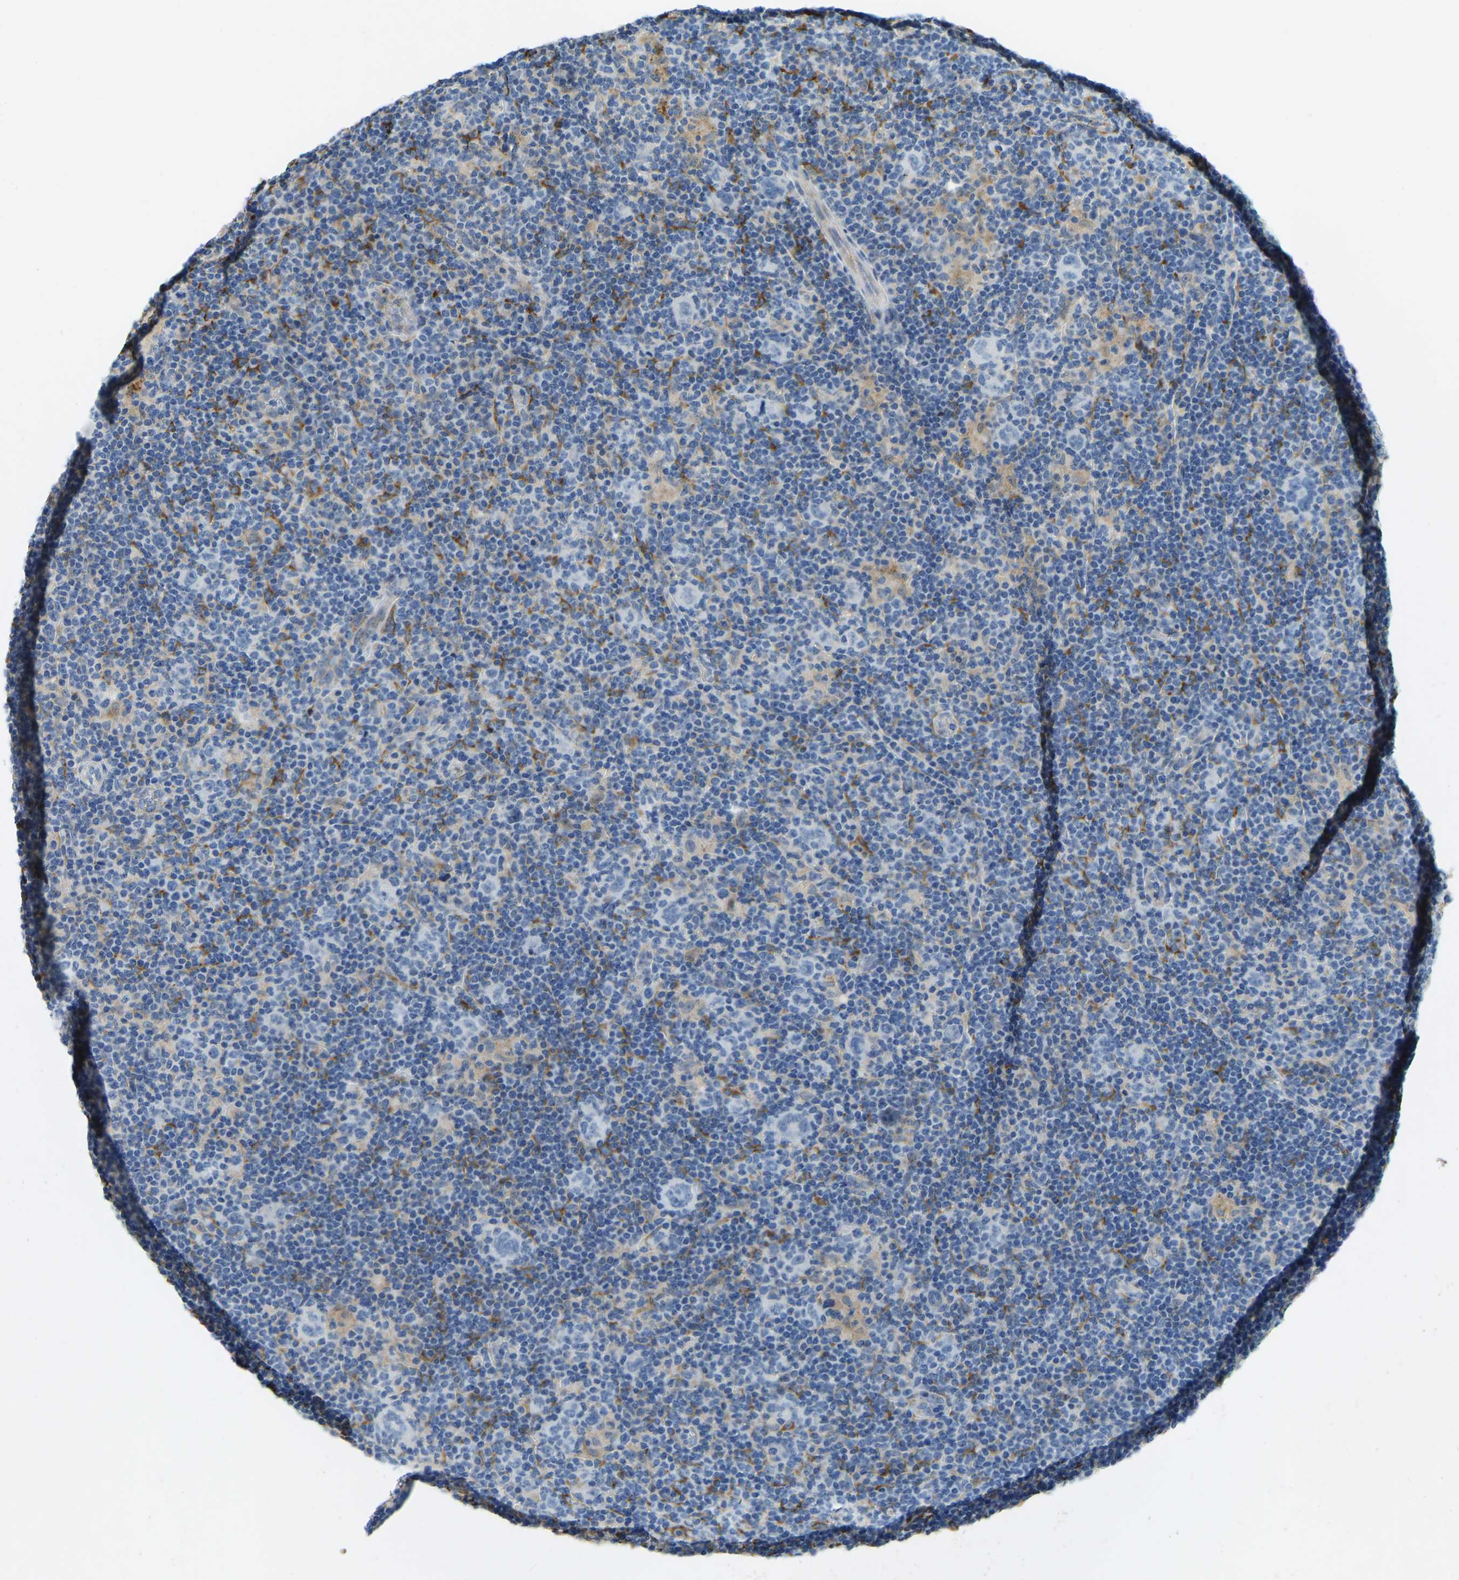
{"staining": {"intensity": "negative", "quantity": "none", "location": "none"}, "tissue": "lymphoma", "cell_type": "Tumor cells", "image_type": "cancer", "snomed": [{"axis": "morphology", "description": "Hodgkin's disease, NOS"}, {"axis": "topography", "description": "Lymph node"}], "caption": "The image shows no significant positivity in tumor cells of lymphoma.", "gene": "THBS4", "patient": {"sex": "female", "age": 57}}